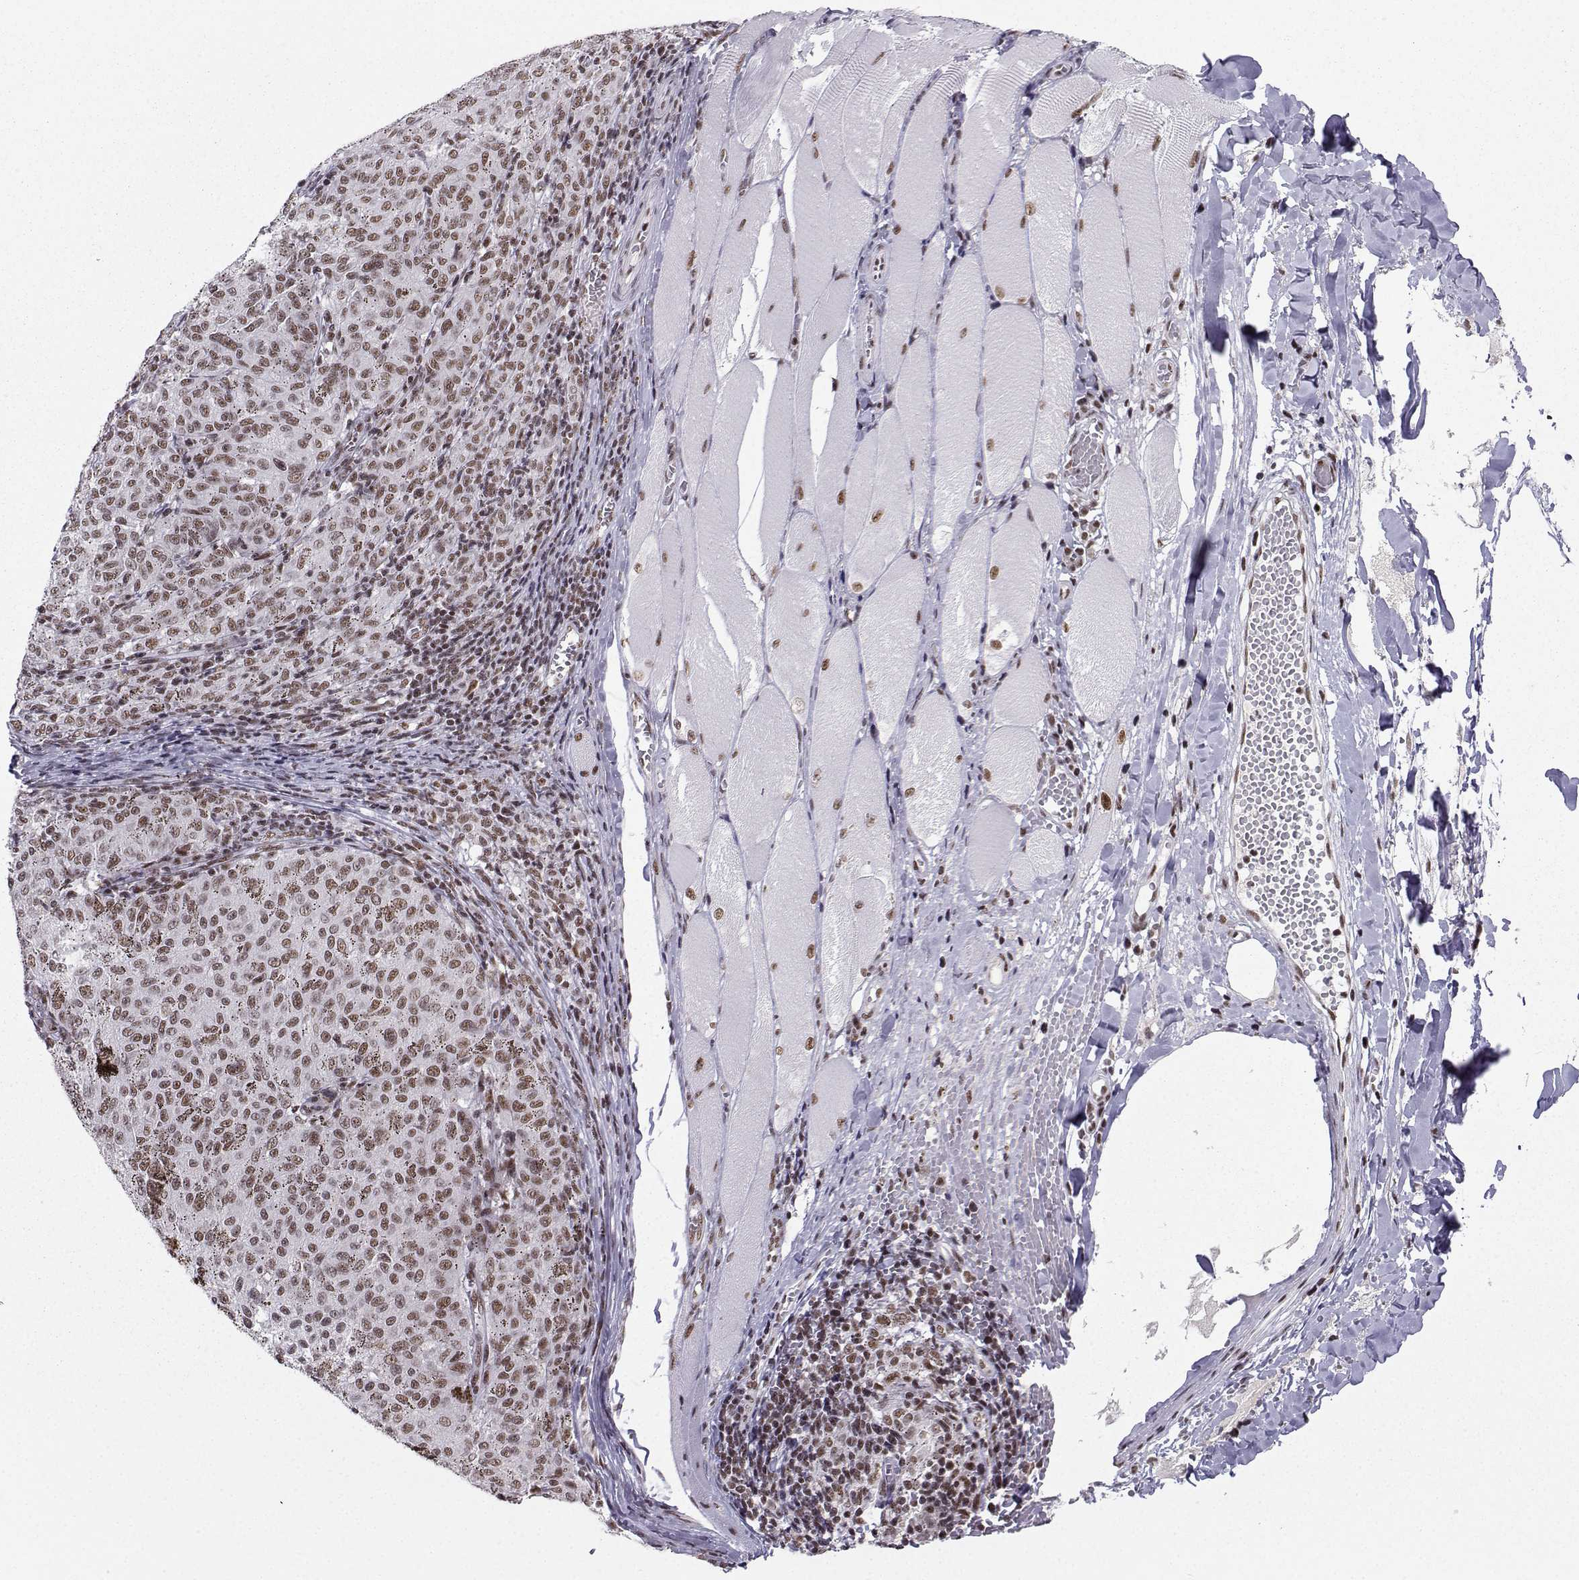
{"staining": {"intensity": "weak", "quantity": ">75%", "location": "nuclear"}, "tissue": "melanoma", "cell_type": "Tumor cells", "image_type": "cancer", "snomed": [{"axis": "morphology", "description": "Malignant melanoma, NOS"}, {"axis": "topography", "description": "Skin"}], "caption": "A high-resolution micrograph shows immunohistochemistry staining of malignant melanoma, which displays weak nuclear staining in approximately >75% of tumor cells.", "gene": "SNRPB2", "patient": {"sex": "female", "age": 72}}